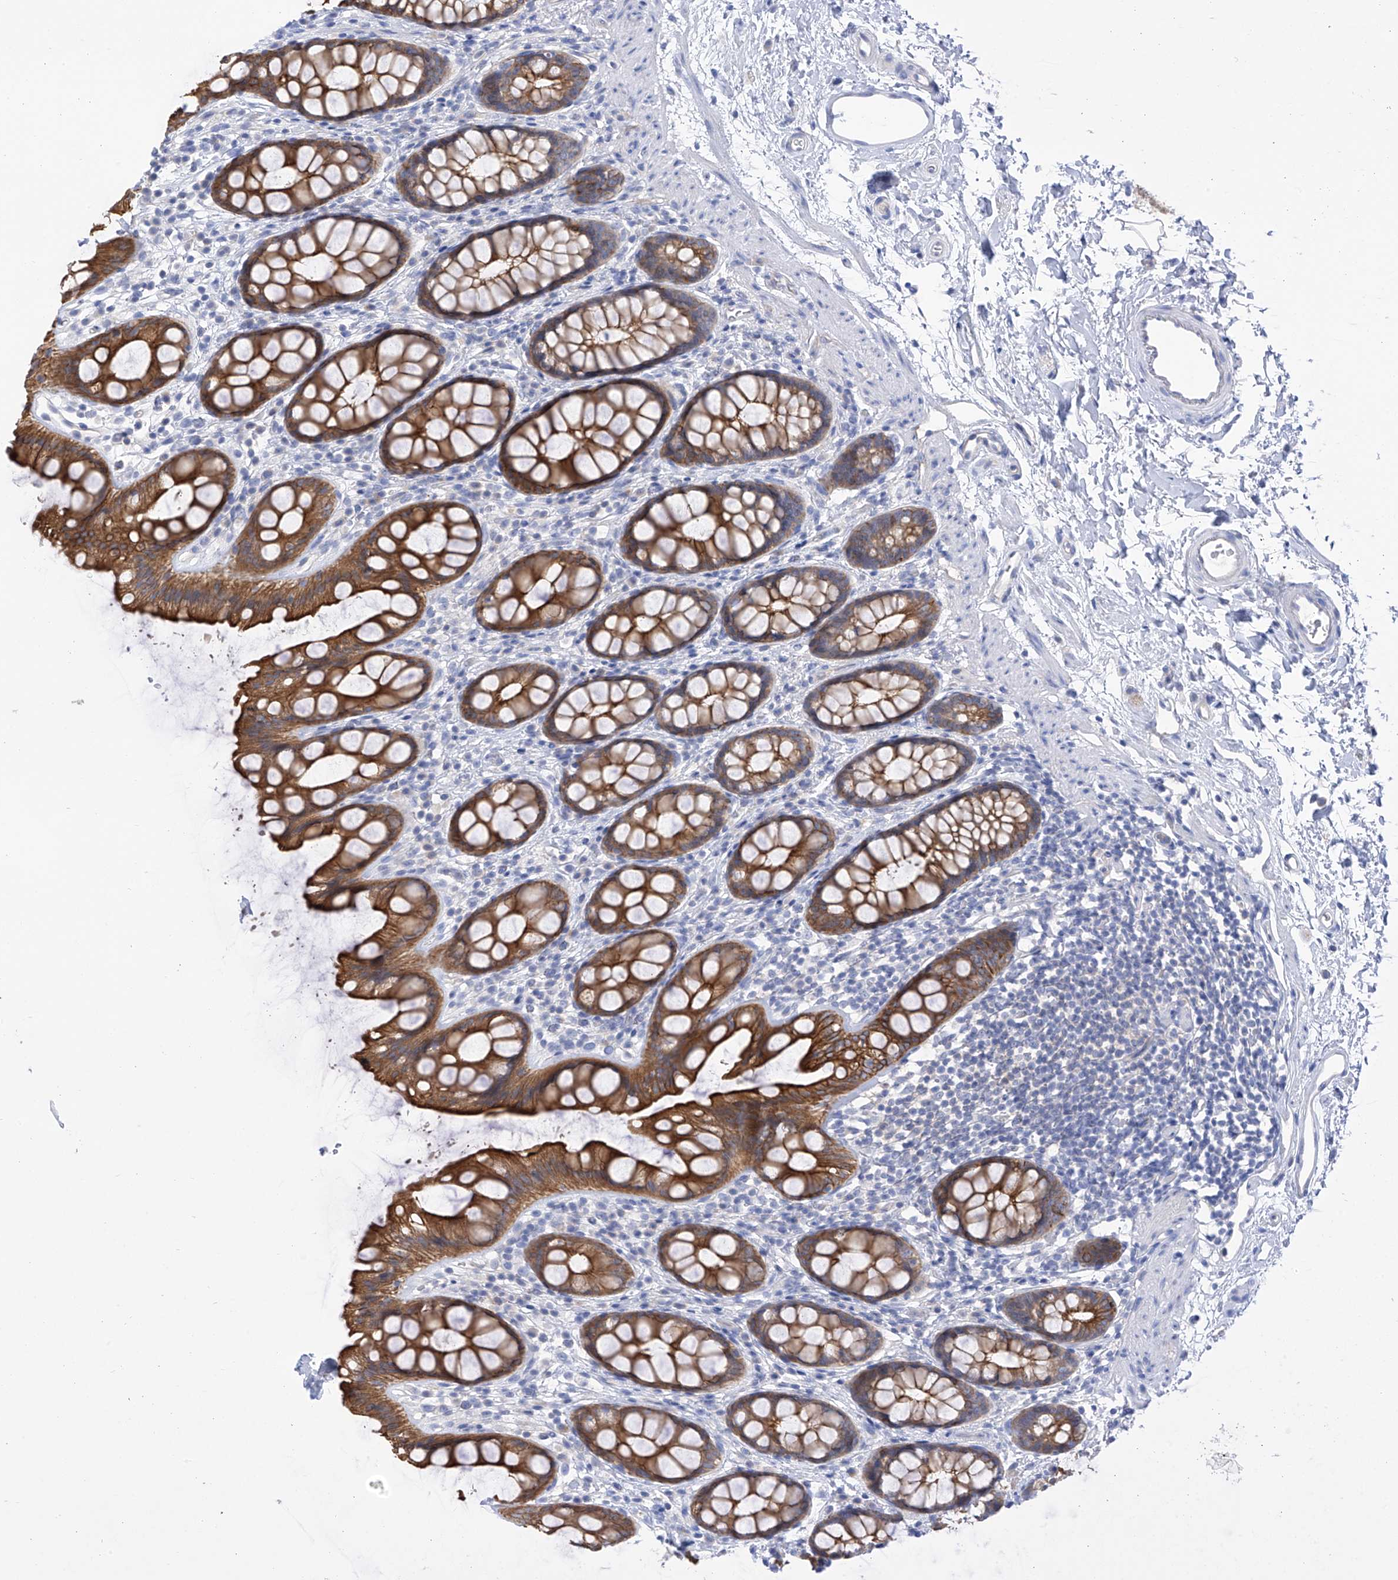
{"staining": {"intensity": "strong", "quantity": ">75%", "location": "cytoplasmic/membranous"}, "tissue": "rectum", "cell_type": "Glandular cells", "image_type": "normal", "snomed": [{"axis": "morphology", "description": "Normal tissue, NOS"}, {"axis": "topography", "description": "Rectum"}], "caption": "Protein staining shows strong cytoplasmic/membranous positivity in approximately >75% of glandular cells in normal rectum. The protein is stained brown, and the nuclei are stained in blue (DAB (3,3'-diaminobenzidine) IHC with brightfield microscopy, high magnification).", "gene": "PIK3C2B", "patient": {"sex": "female", "age": 65}}